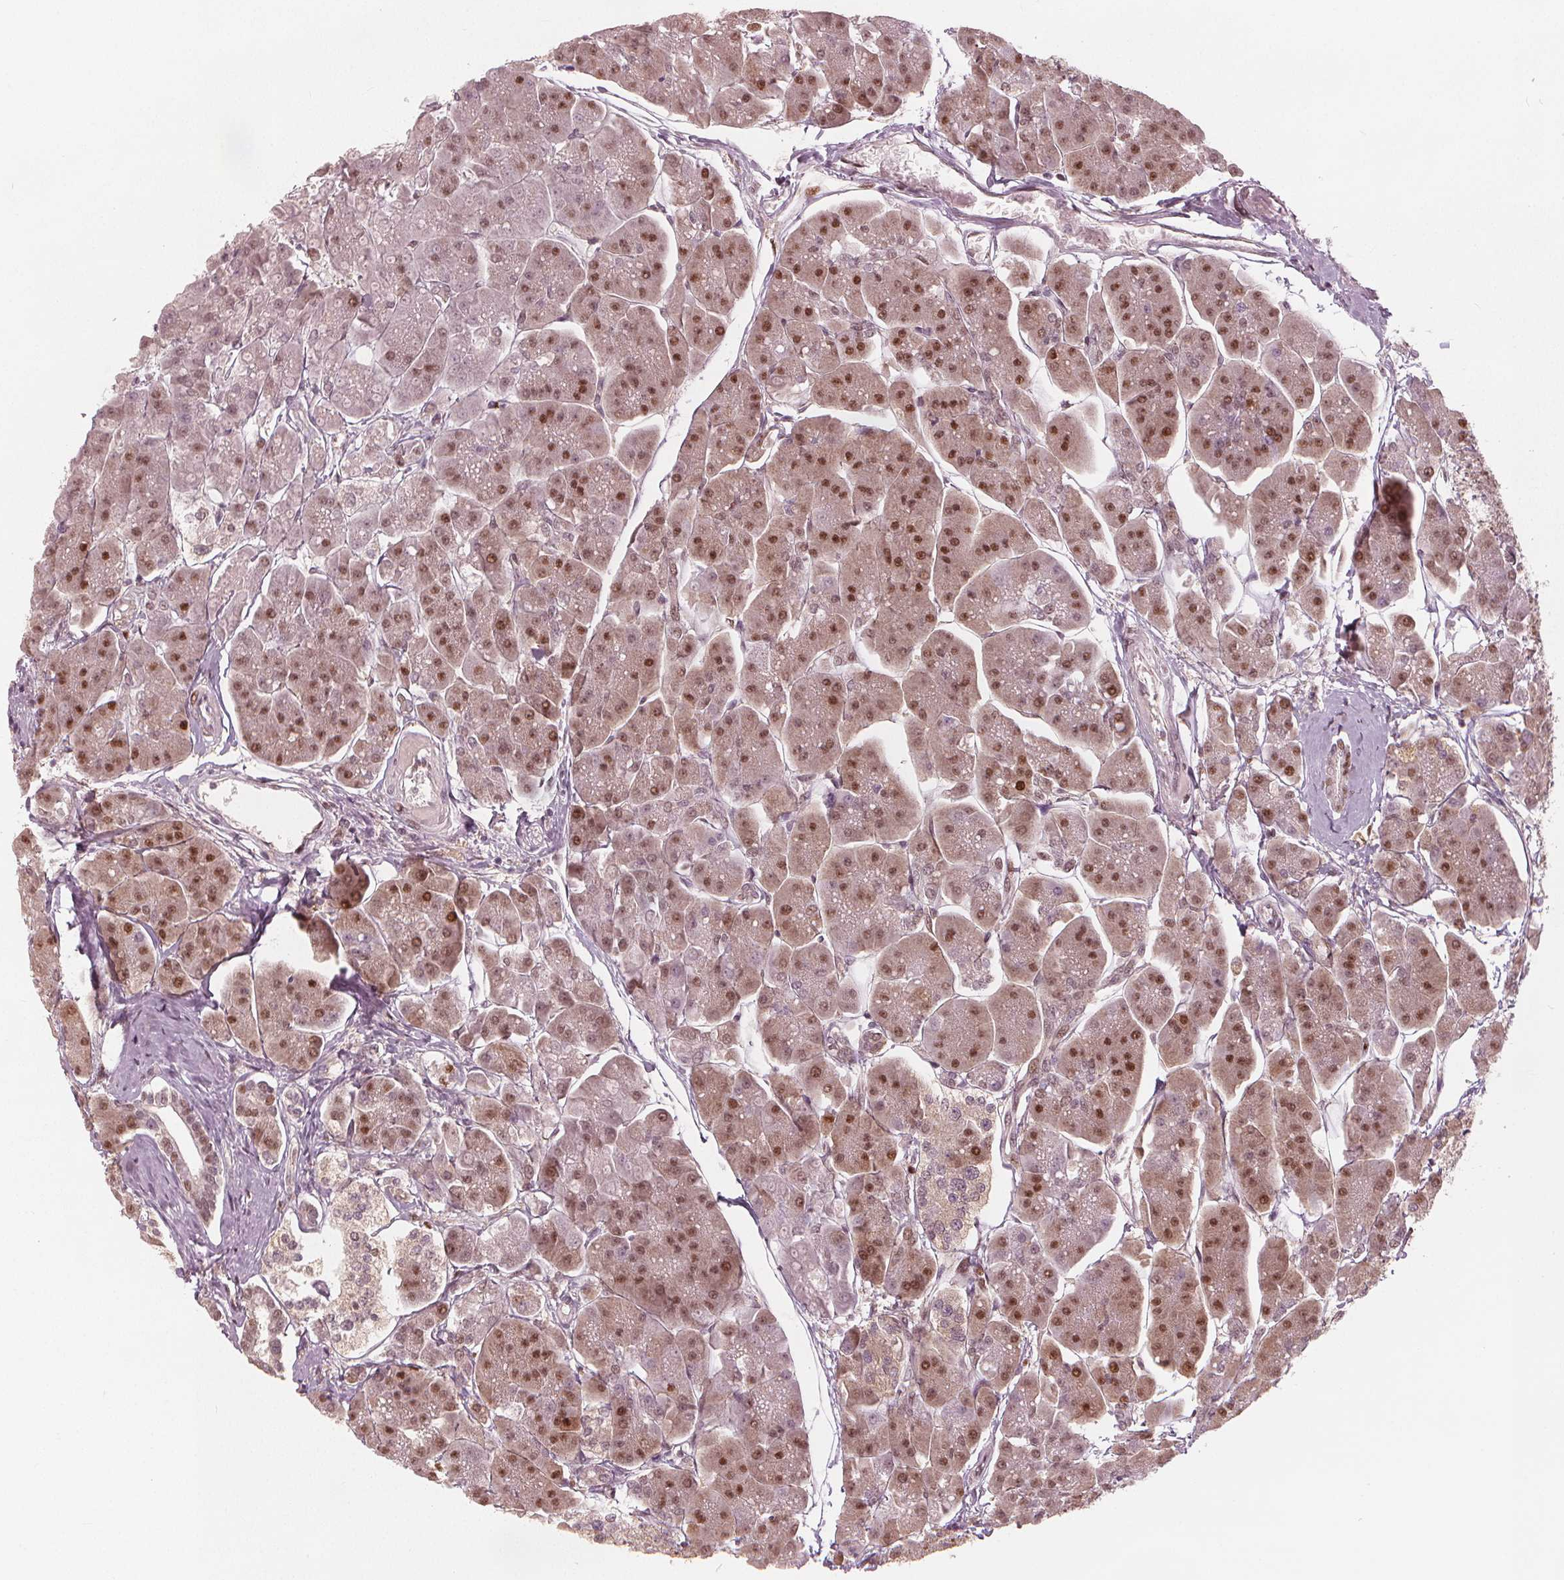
{"staining": {"intensity": "strong", "quantity": "25%-75%", "location": "cytoplasmic/membranous,nuclear"}, "tissue": "pancreas", "cell_type": "Exocrine glandular cells", "image_type": "normal", "snomed": [{"axis": "morphology", "description": "Normal tissue, NOS"}, {"axis": "topography", "description": "Adipose tissue"}, {"axis": "topography", "description": "Pancreas"}, {"axis": "topography", "description": "Peripheral nerve tissue"}], "caption": "High-magnification brightfield microscopy of normal pancreas stained with DAB (brown) and counterstained with hematoxylin (blue). exocrine glandular cells exhibit strong cytoplasmic/membranous,nuclear expression is identified in about25%-75% of cells.", "gene": "SQSTM1", "patient": {"sex": "female", "age": 58}}